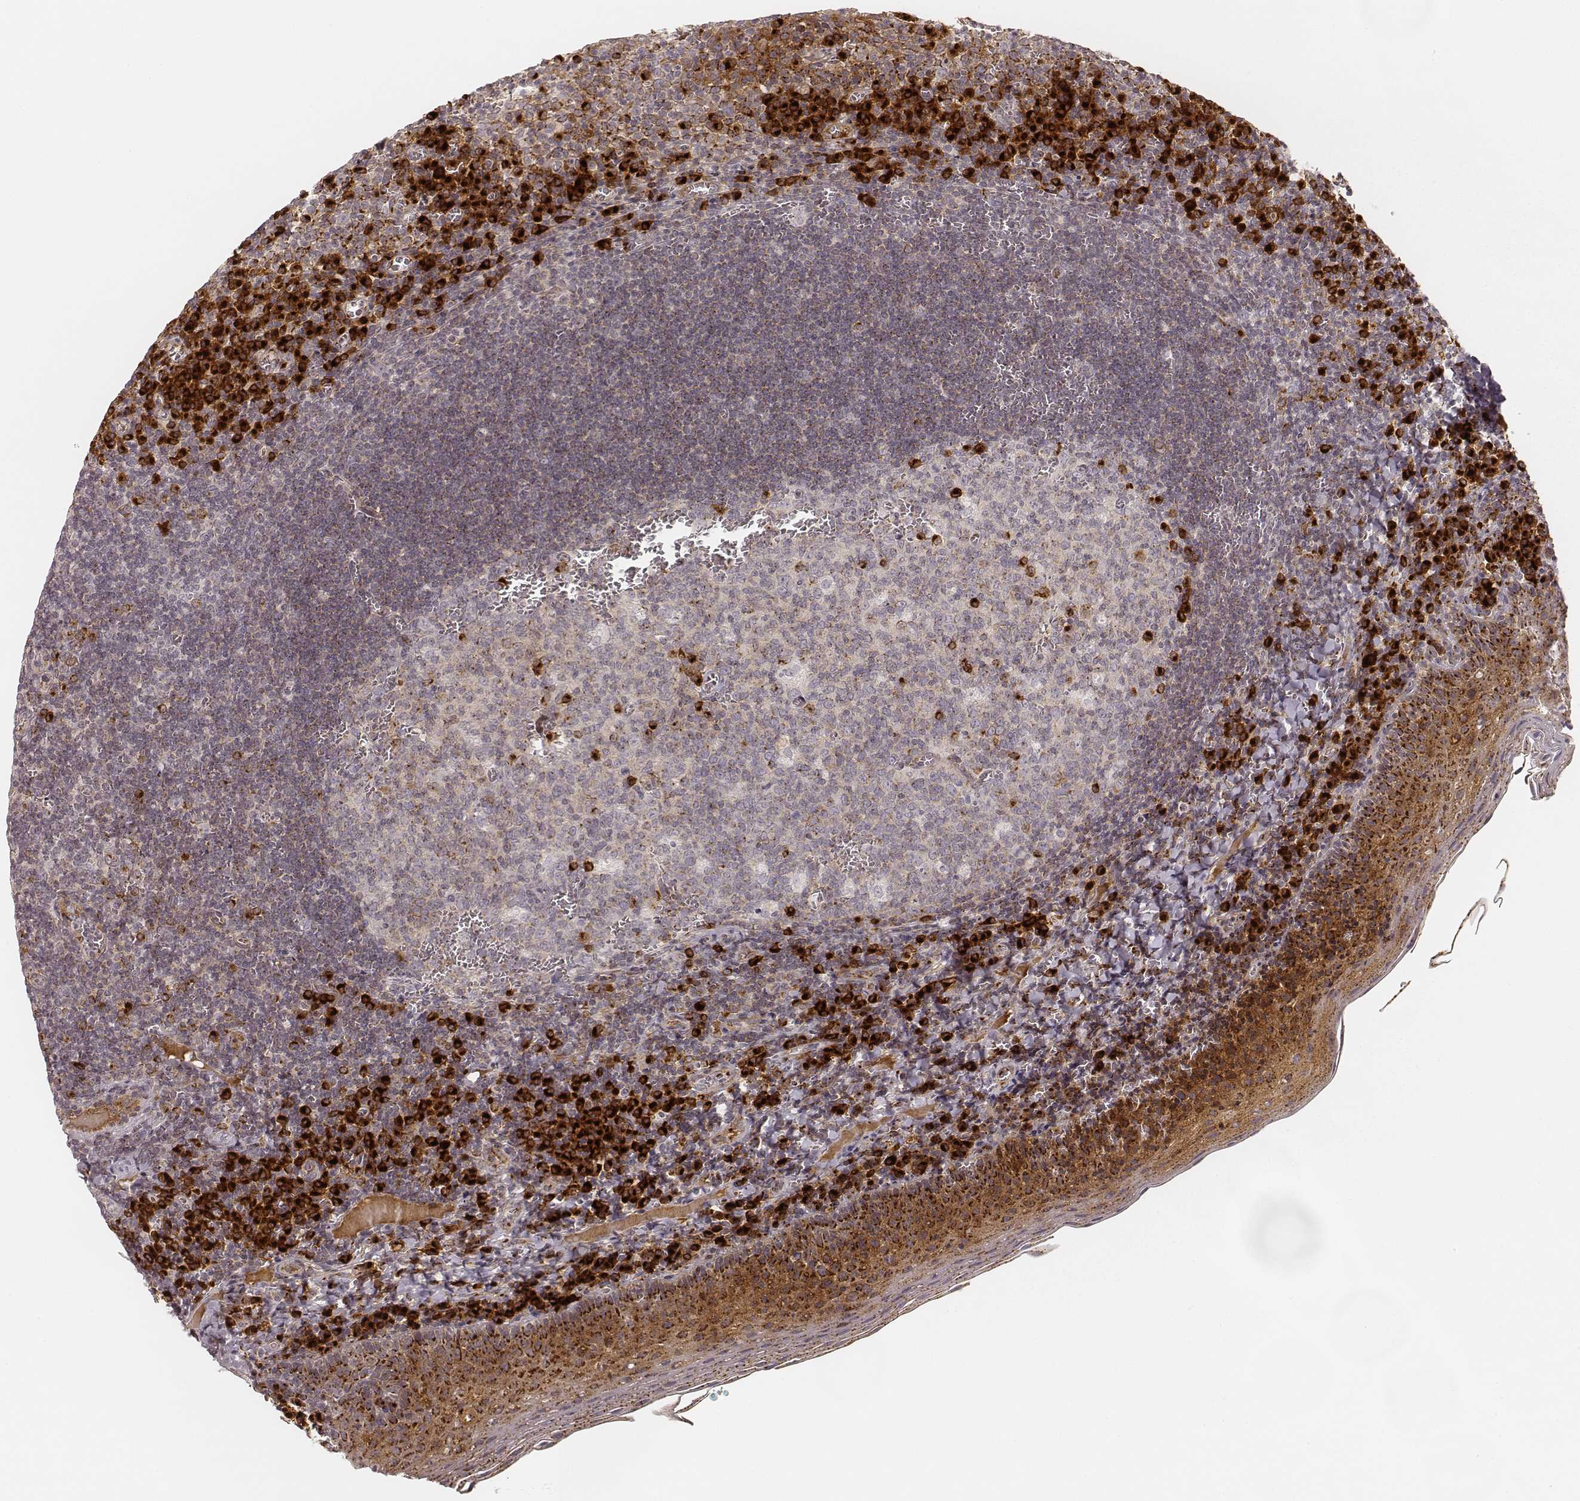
{"staining": {"intensity": "strong", "quantity": "<25%", "location": "cytoplasmic/membranous"}, "tissue": "tonsil", "cell_type": "Germinal center cells", "image_type": "normal", "snomed": [{"axis": "morphology", "description": "Normal tissue, NOS"}, {"axis": "morphology", "description": "Inflammation, NOS"}, {"axis": "topography", "description": "Tonsil"}], "caption": "This is a photomicrograph of IHC staining of normal tonsil, which shows strong expression in the cytoplasmic/membranous of germinal center cells.", "gene": "GORASP2", "patient": {"sex": "female", "age": 31}}